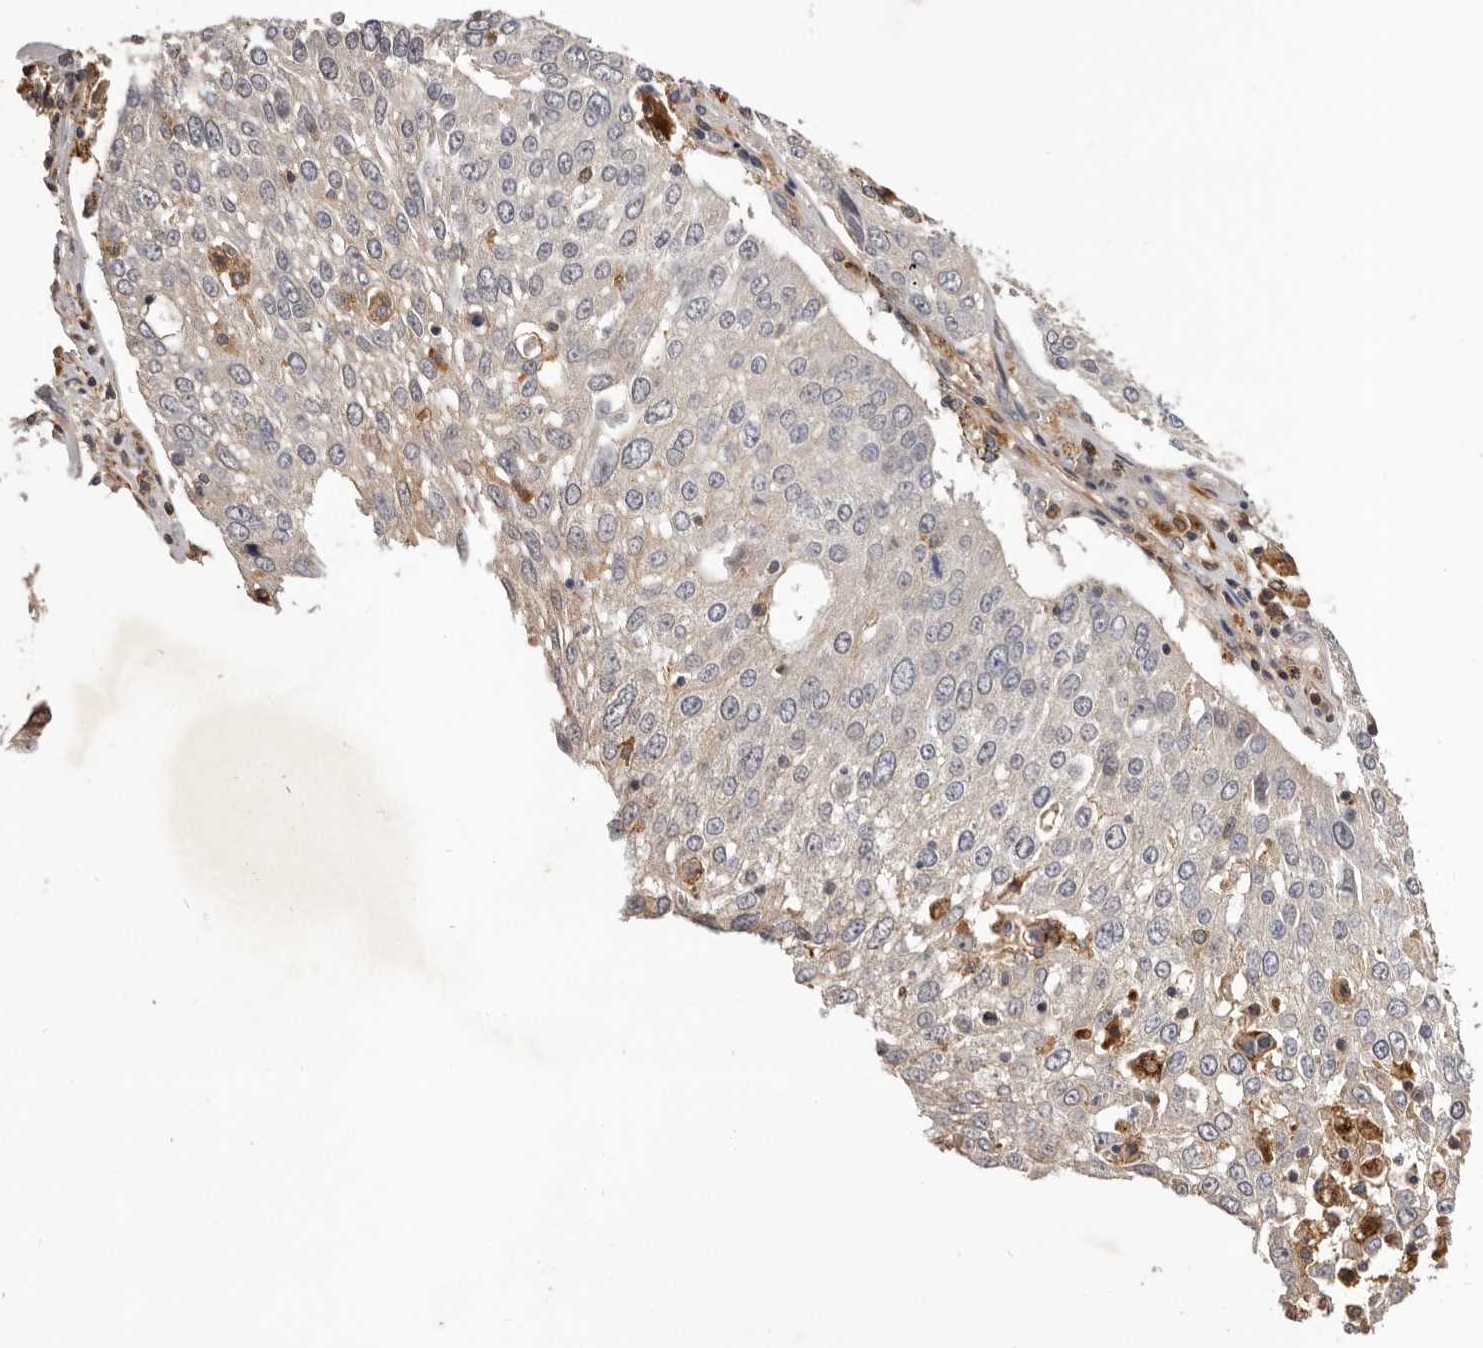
{"staining": {"intensity": "negative", "quantity": "none", "location": "none"}, "tissue": "lung cancer", "cell_type": "Tumor cells", "image_type": "cancer", "snomed": [{"axis": "morphology", "description": "Squamous cell carcinoma, NOS"}, {"axis": "topography", "description": "Lung"}], "caption": "This is a photomicrograph of immunohistochemistry (IHC) staining of lung cancer (squamous cell carcinoma), which shows no staining in tumor cells.", "gene": "GLIPR2", "patient": {"sex": "male", "age": 65}}